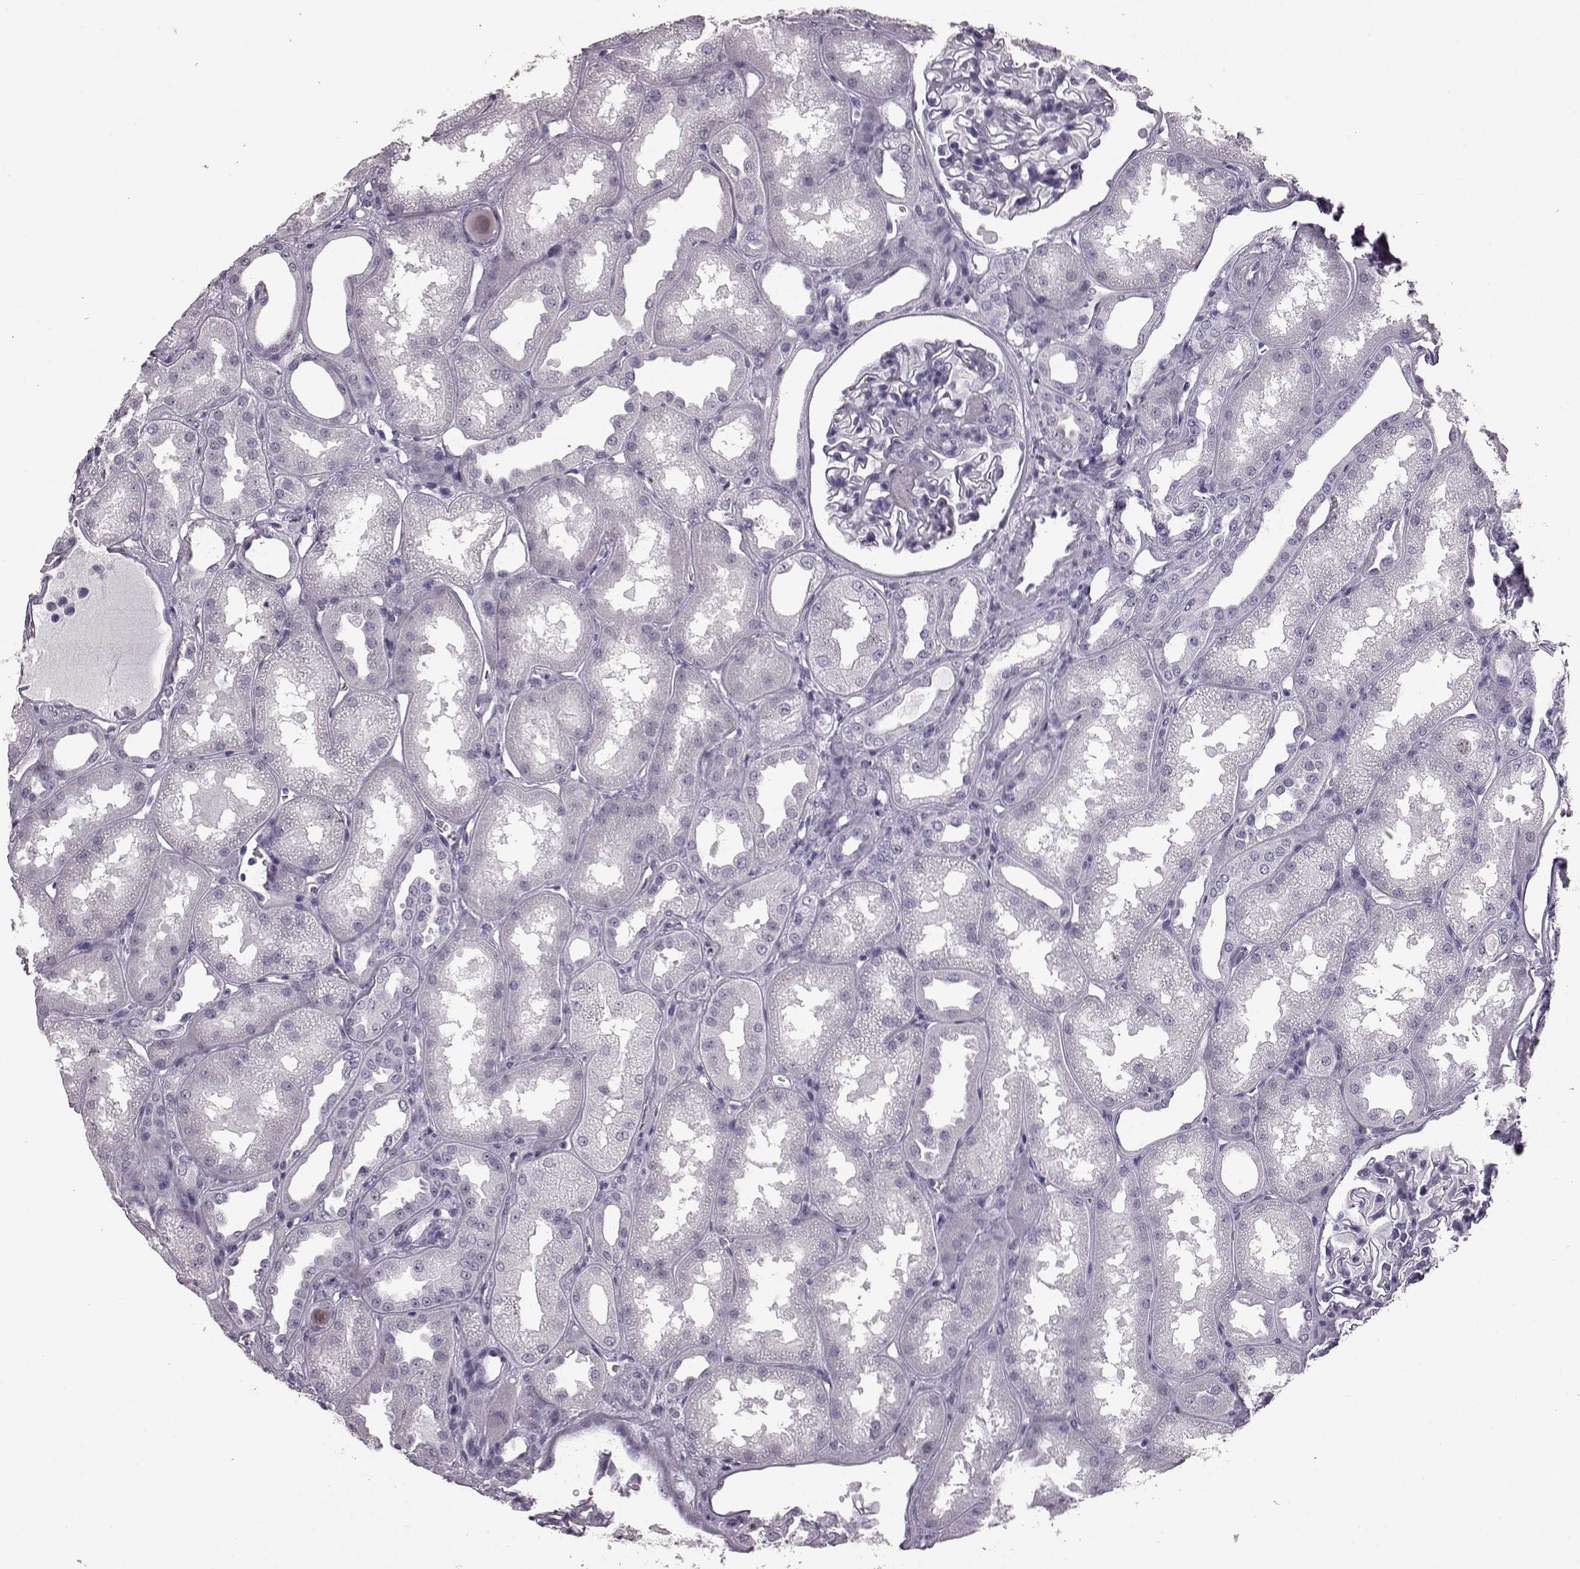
{"staining": {"intensity": "negative", "quantity": "none", "location": "none"}, "tissue": "kidney", "cell_type": "Cells in glomeruli", "image_type": "normal", "snomed": [{"axis": "morphology", "description": "Normal tissue, NOS"}, {"axis": "topography", "description": "Kidney"}], "caption": "High power microscopy histopathology image of an immunohistochemistry image of benign kidney, revealing no significant expression in cells in glomeruli.", "gene": "AIPL1", "patient": {"sex": "male", "age": 61}}